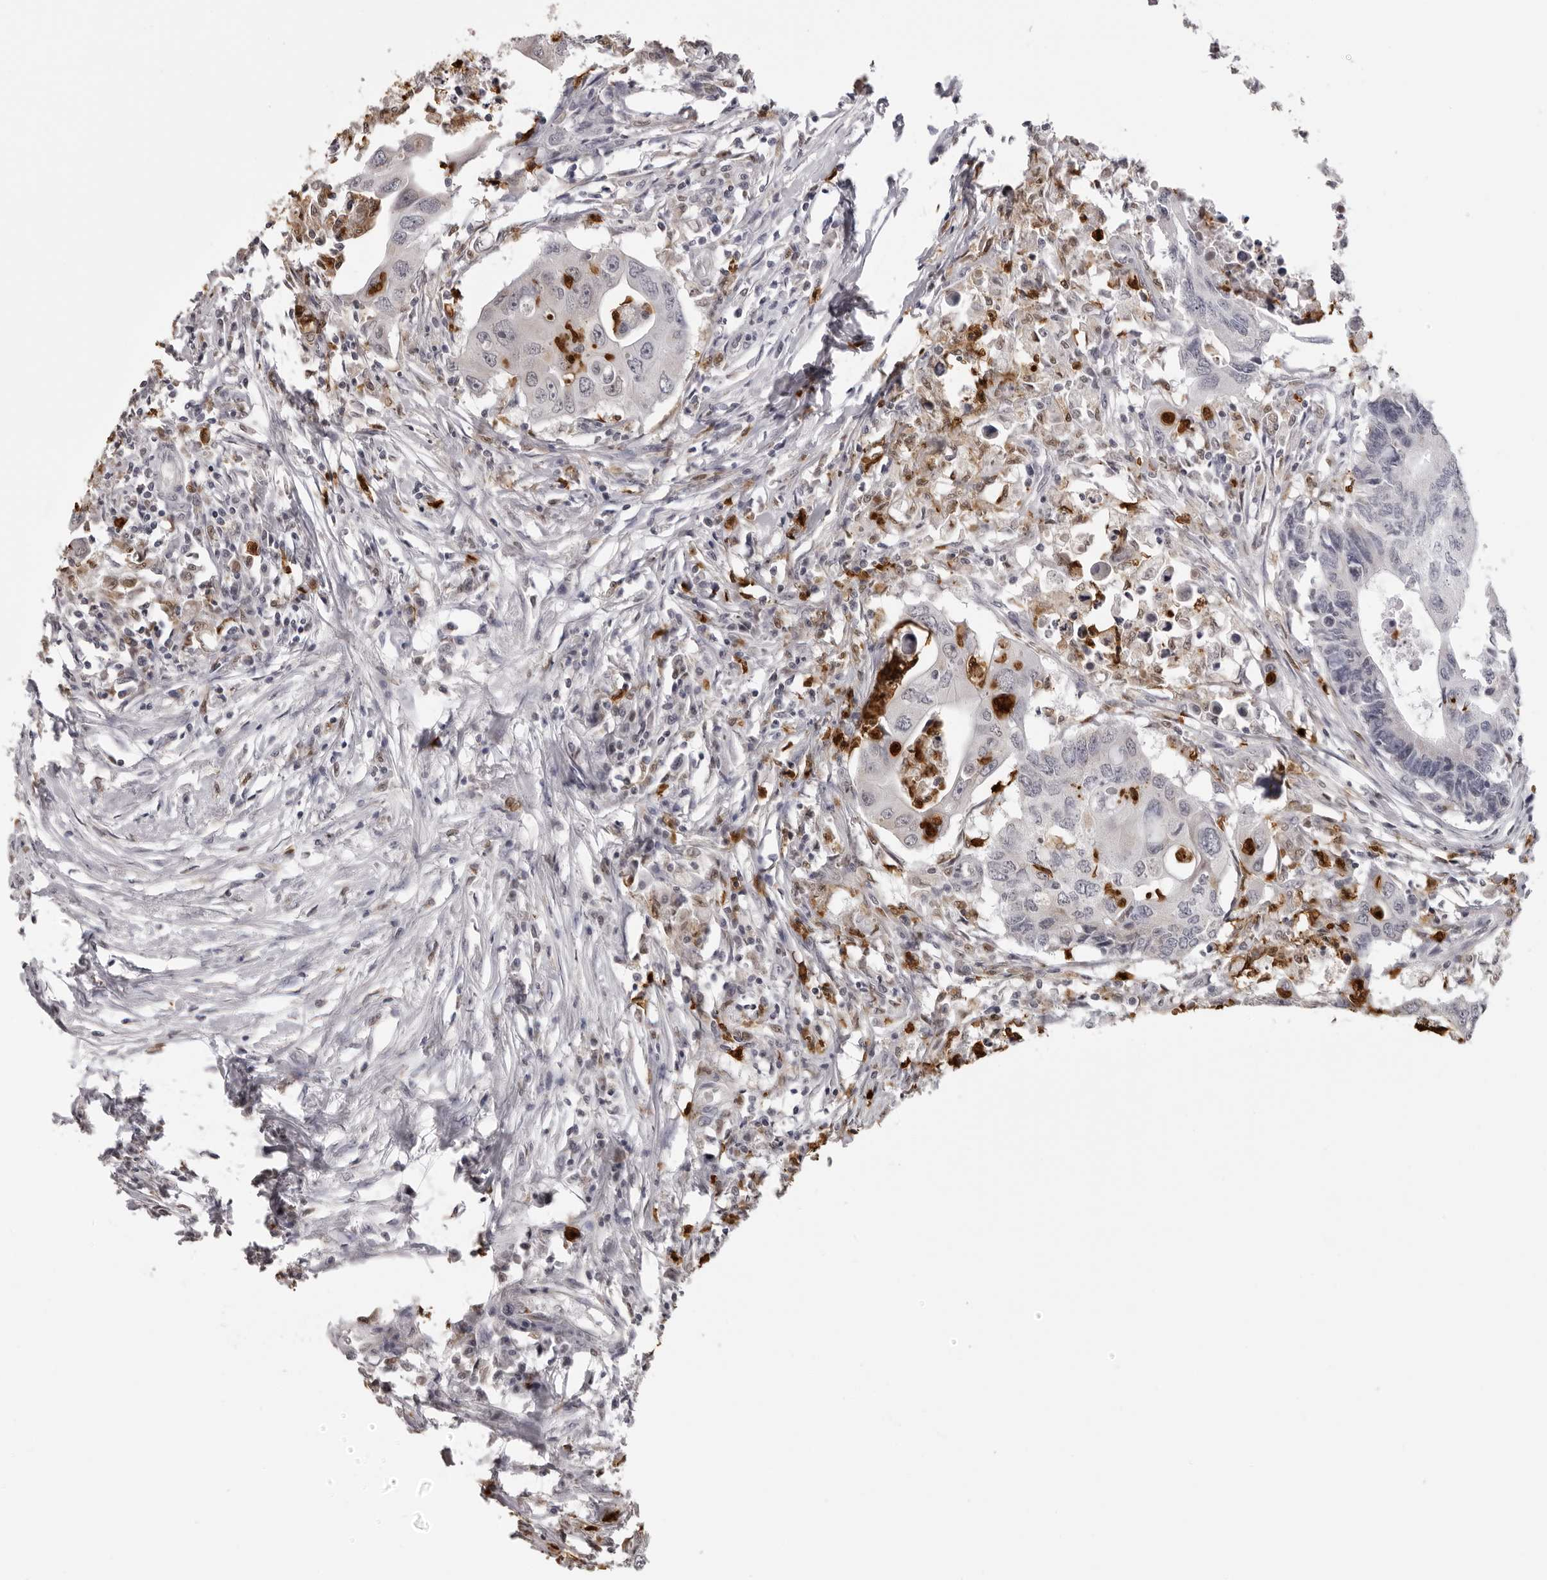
{"staining": {"intensity": "negative", "quantity": "none", "location": "none"}, "tissue": "colorectal cancer", "cell_type": "Tumor cells", "image_type": "cancer", "snomed": [{"axis": "morphology", "description": "Adenocarcinoma, NOS"}, {"axis": "topography", "description": "Colon"}], "caption": "Colorectal cancer was stained to show a protein in brown. There is no significant expression in tumor cells.", "gene": "IL31", "patient": {"sex": "male", "age": 71}}